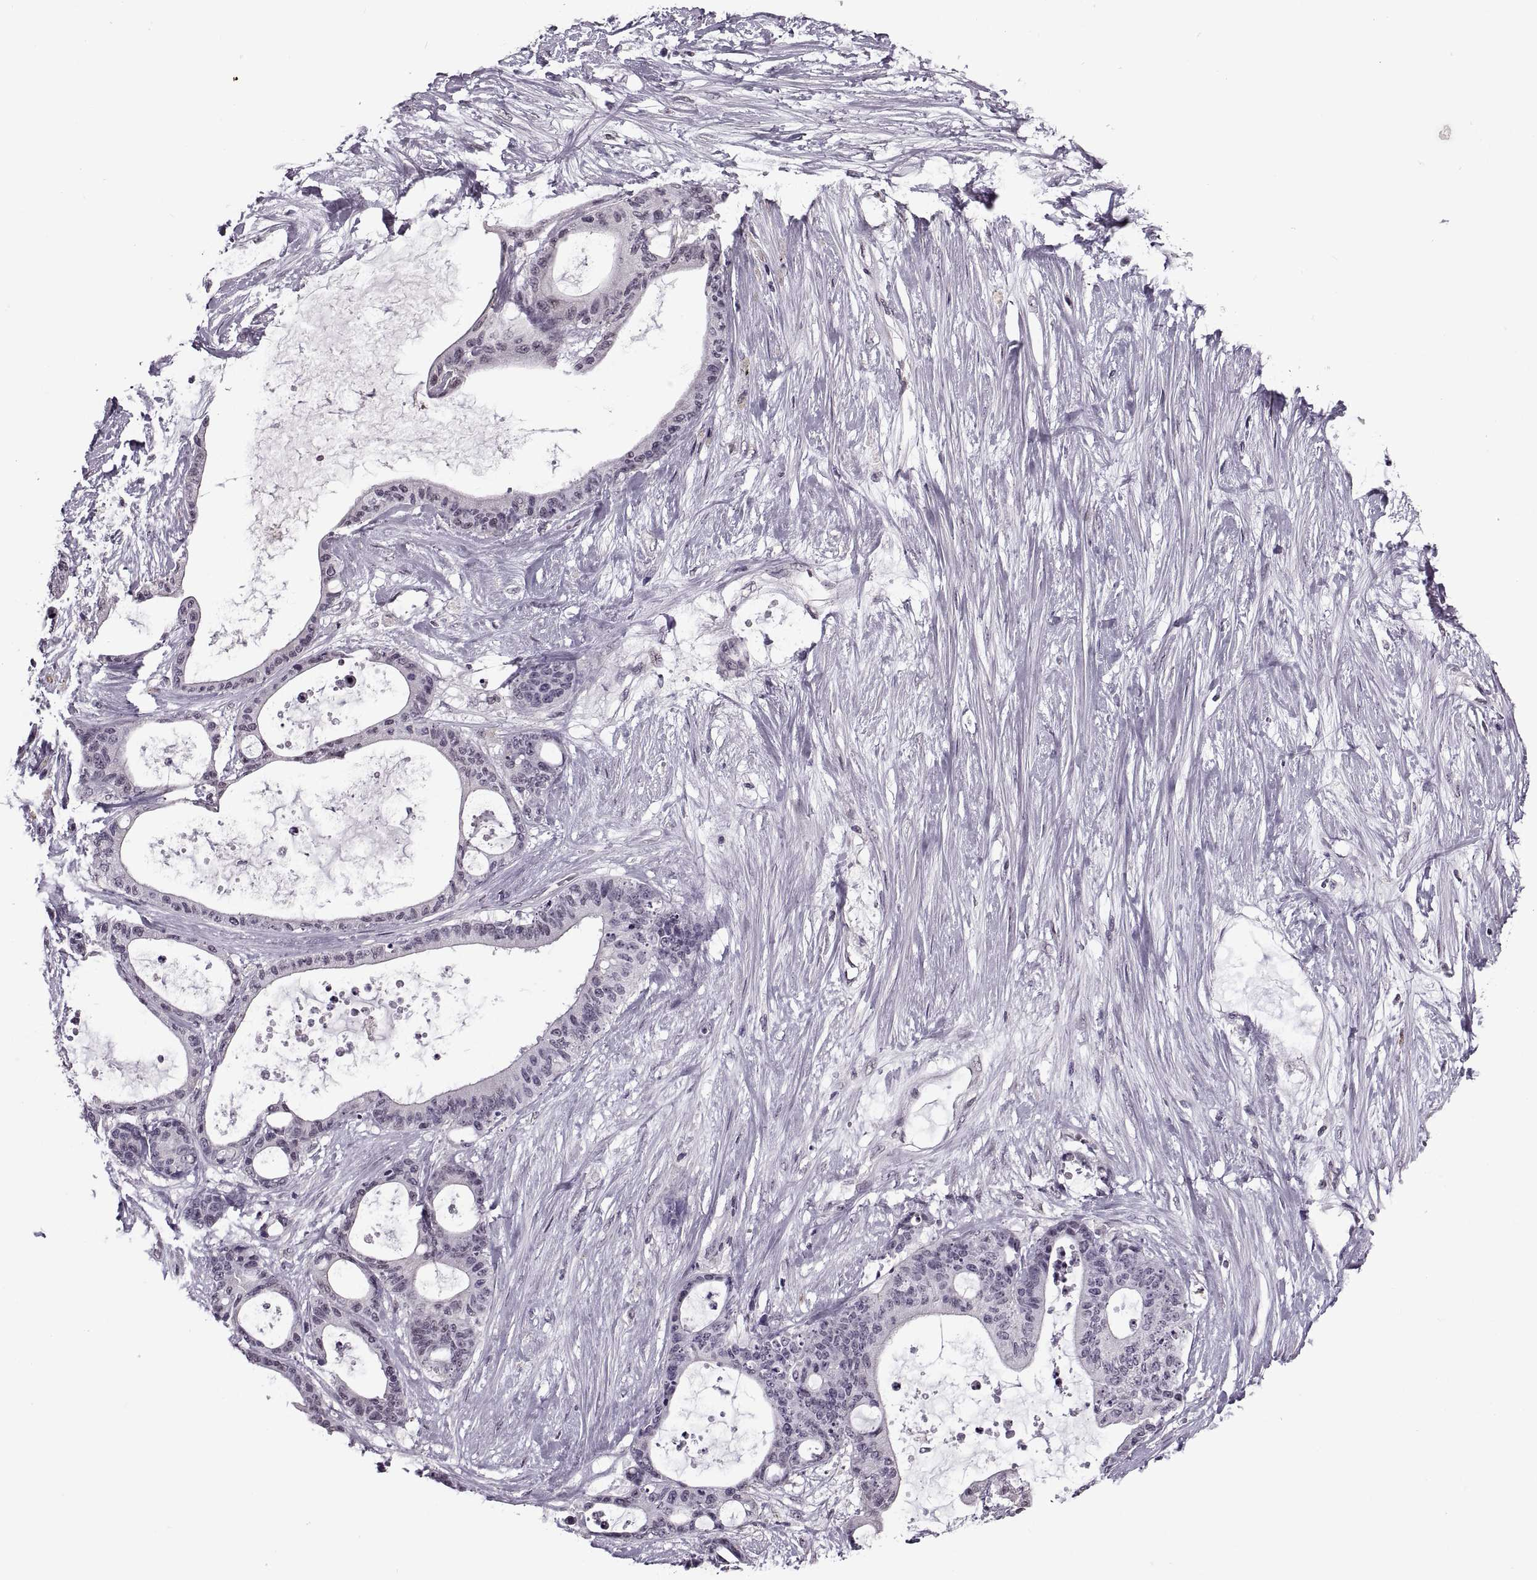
{"staining": {"intensity": "negative", "quantity": "none", "location": "none"}, "tissue": "liver cancer", "cell_type": "Tumor cells", "image_type": "cancer", "snomed": [{"axis": "morphology", "description": "Normal tissue, NOS"}, {"axis": "morphology", "description": "Cholangiocarcinoma"}, {"axis": "topography", "description": "Liver"}, {"axis": "topography", "description": "Peripheral nerve tissue"}], "caption": "Immunohistochemistry of liver cholangiocarcinoma exhibits no expression in tumor cells.", "gene": "PRSS37", "patient": {"sex": "female", "age": 73}}